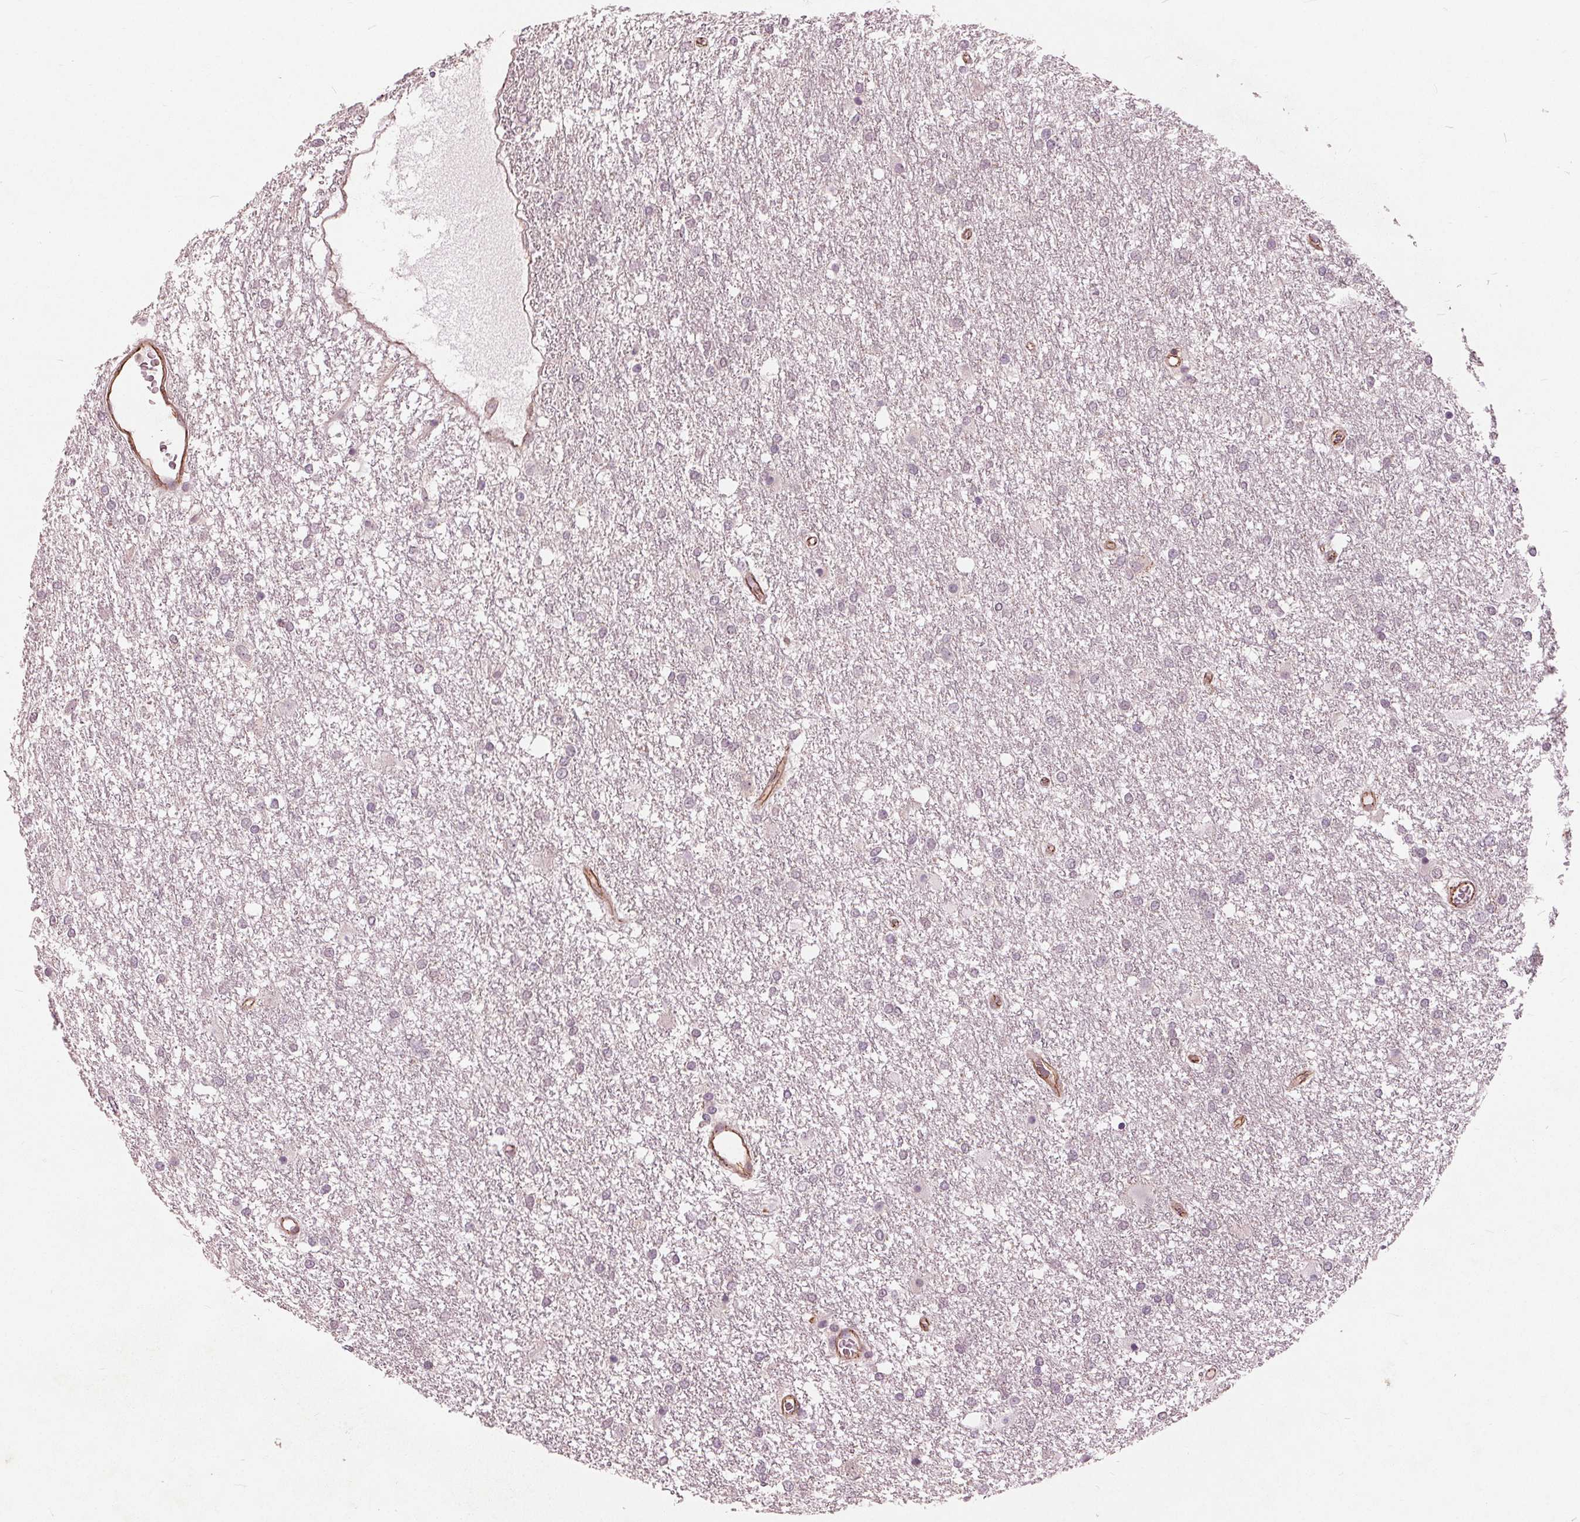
{"staining": {"intensity": "negative", "quantity": "none", "location": "none"}, "tissue": "glioma", "cell_type": "Tumor cells", "image_type": "cancer", "snomed": [{"axis": "morphology", "description": "Glioma, malignant, High grade"}, {"axis": "topography", "description": "Brain"}], "caption": "DAB immunohistochemical staining of human high-grade glioma (malignant) shows no significant expression in tumor cells.", "gene": "TXNIP", "patient": {"sex": "female", "age": 61}}